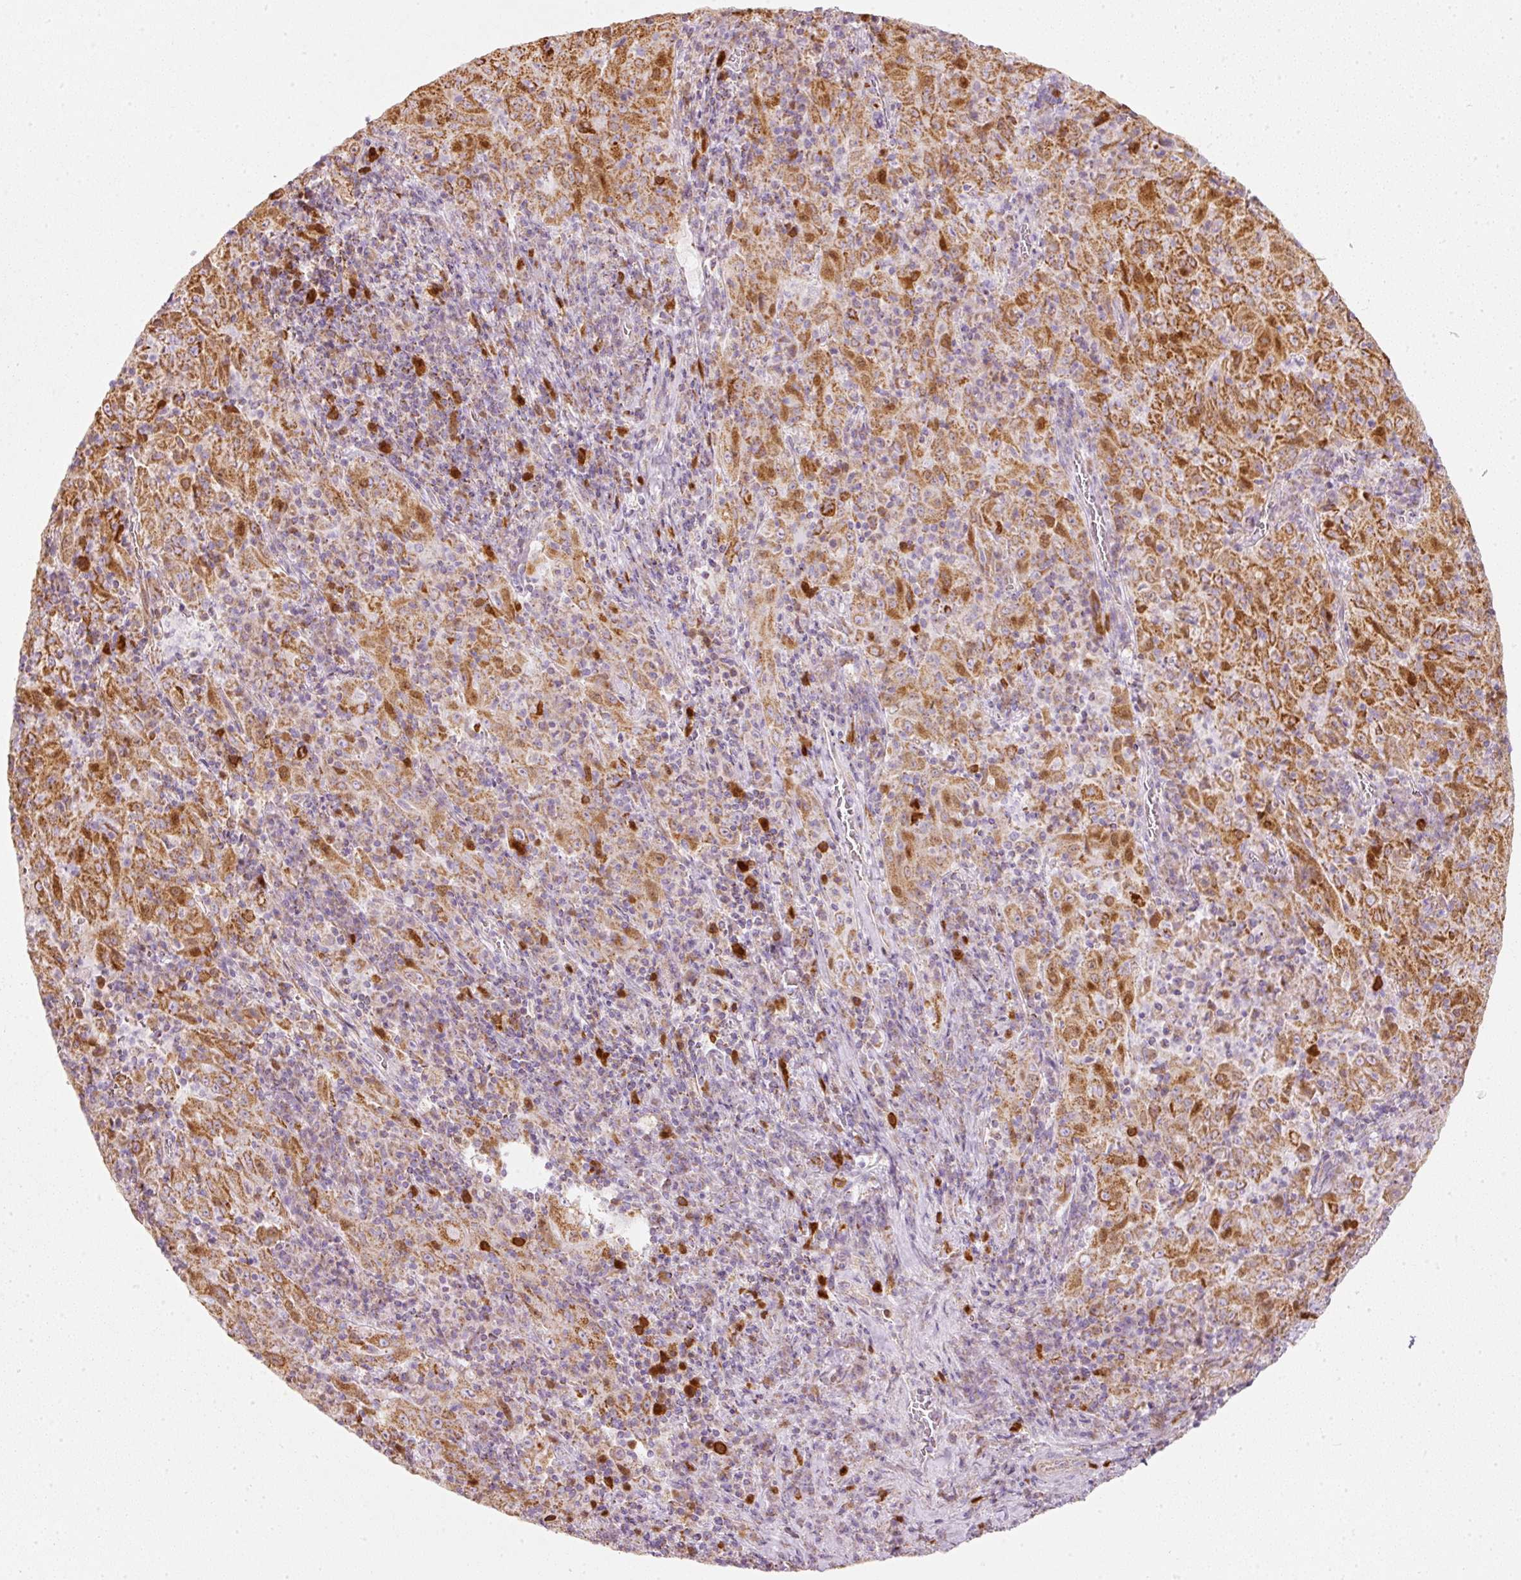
{"staining": {"intensity": "strong", "quantity": ">75%", "location": "cytoplasmic/membranous,nuclear"}, "tissue": "pancreatic cancer", "cell_type": "Tumor cells", "image_type": "cancer", "snomed": [{"axis": "morphology", "description": "Adenocarcinoma, NOS"}, {"axis": "topography", "description": "Pancreas"}], "caption": "This histopathology image exhibits IHC staining of human pancreatic cancer, with high strong cytoplasmic/membranous and nuclear staining in about >75% of tumor cells.", "gene": "DUT", "patient": {"sex": "male", "age": 63}}